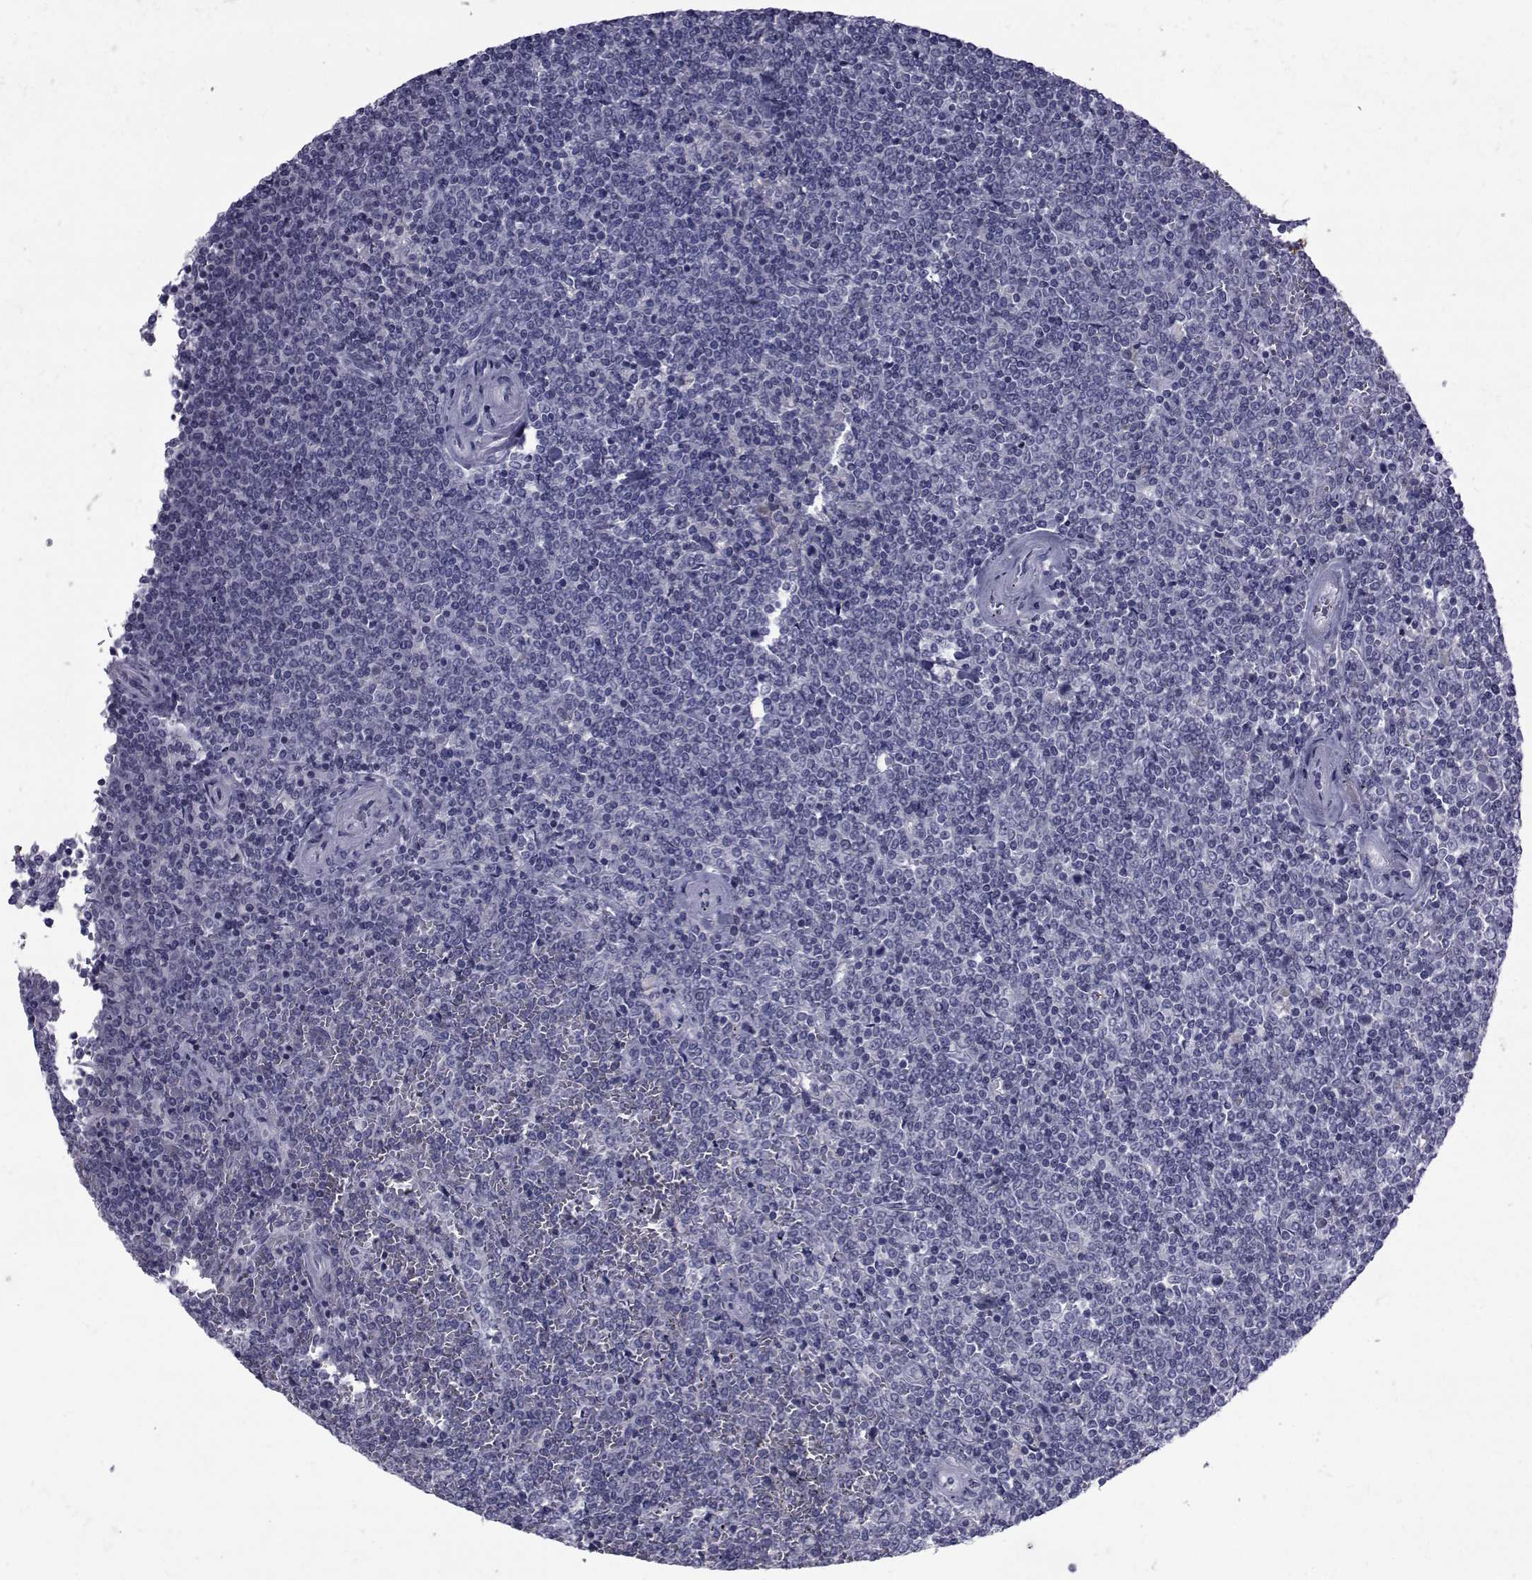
{"staining": {"intensity": "negative", "quantity": "none", "location": "none"}, "tissue": "lymphoma", "cell_type": "Tumor cells", "image_type": "cancer", "snomed": [{"axis": "morphology", "description": "Malignant lymphoma, non-Hodgkin's type, Low grade"}, {"axis": "topography", "description": "Spleen"}], "caption": "Immunohistochemistry photomicrograph of neoplastic tissue: human lymphoma stained with DAB exhibits no significant protein positivity in tumor cells.", "gene": "PAX2", "patient": {"sex": "female", "age": 19}}